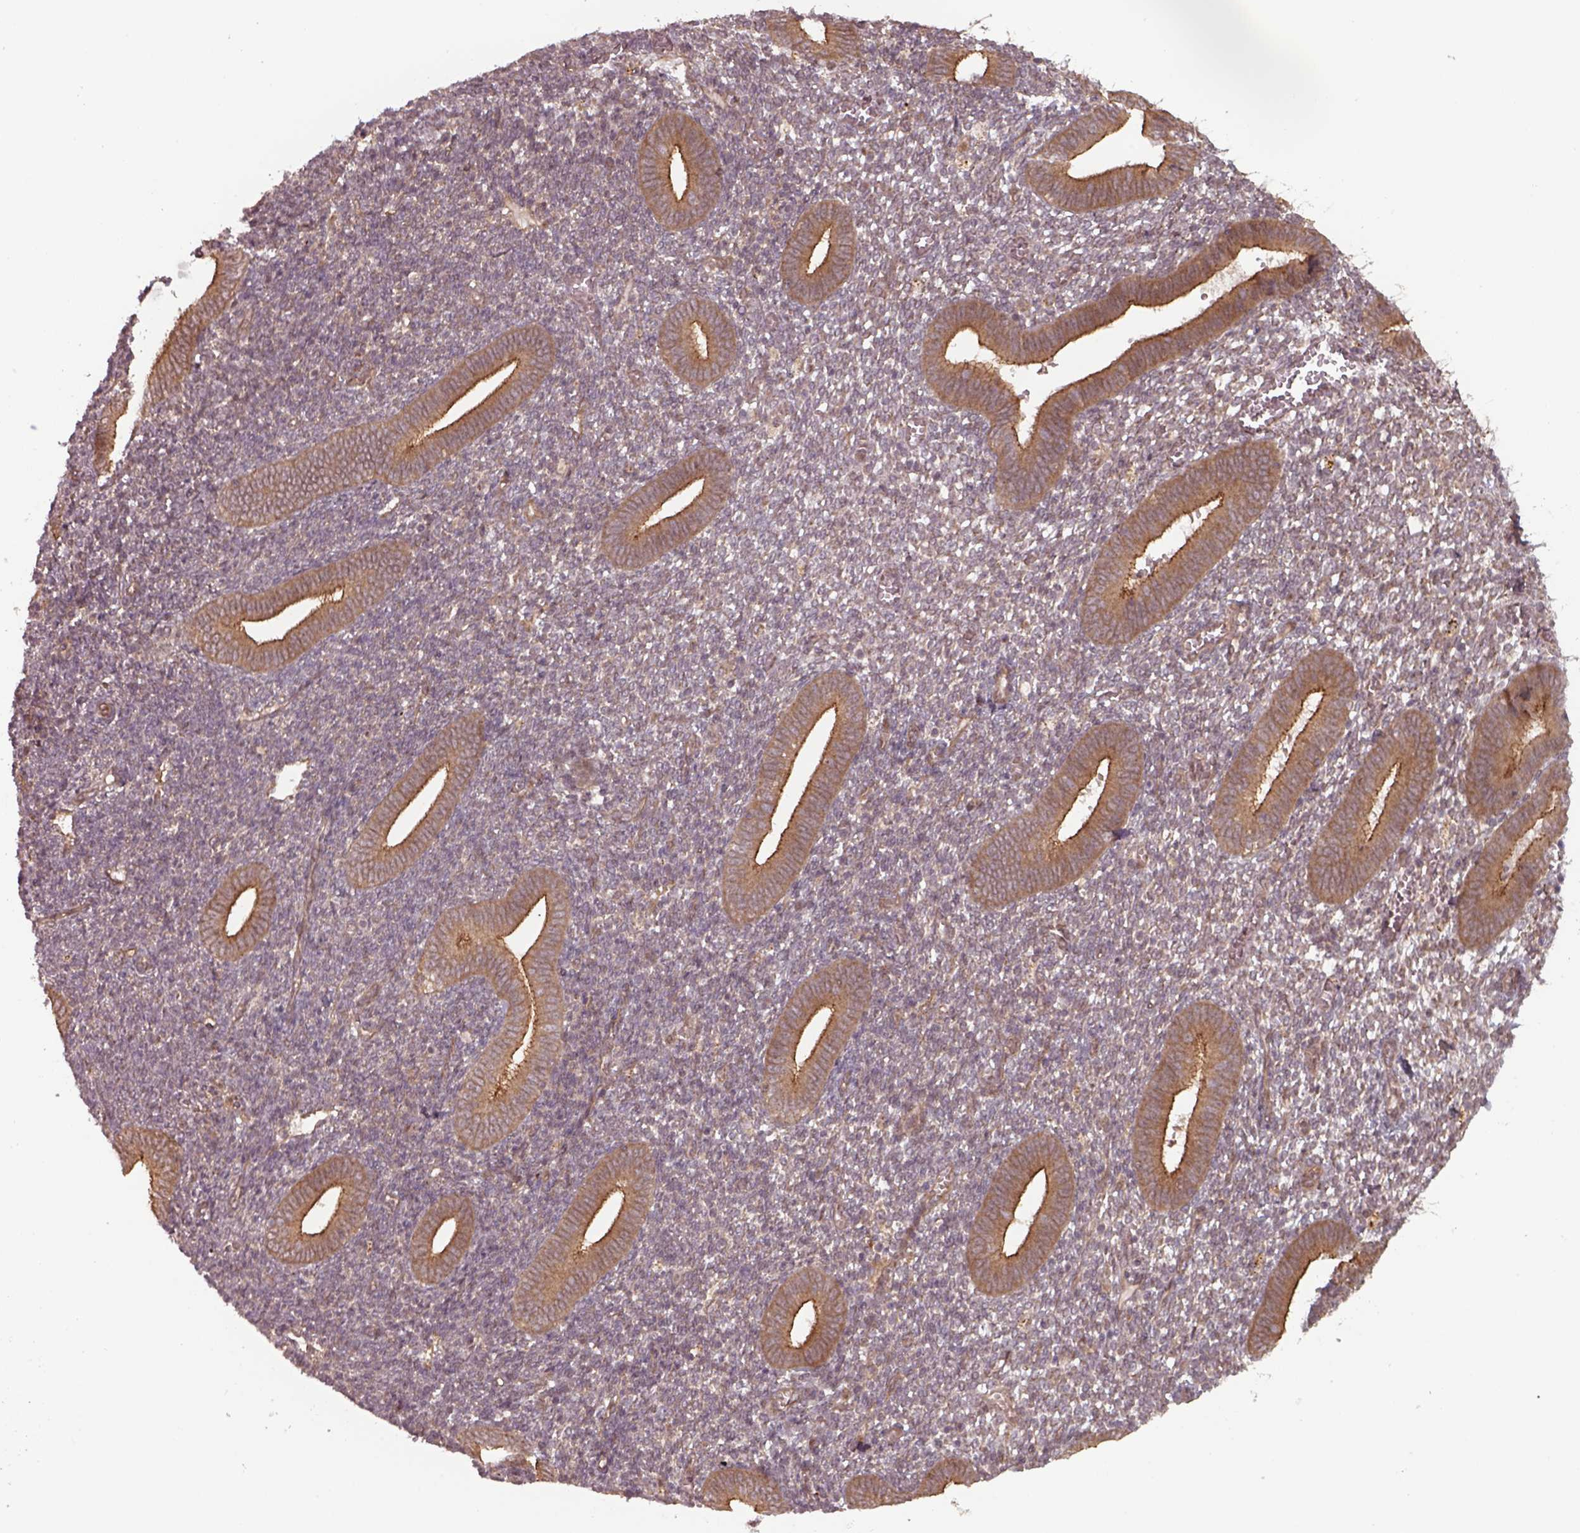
{"staining": {"intensity": "weak", "quantity": "<25%", "location": "cytoplasmic/membranous"}, "tissue": "endometrium", "cell_type": "Cells in endometrial stroma", "image_type": "normal", "snomed": [{"axis": "morphology", "description": "Normal tissue, NOS"}, {"axis": "topography", "description": "Endometrium"}], "caption": "Immunohistochemistry (IHC) image of normal human endometrium stained for a protein (brown), which displays no staining in cells in endometrial stroma. The staining is performed using DAB (3,3'-diaminobenzidine) brown chromogen with nuclei counter-stained in using hematoxylin.", "gene": "CHMP3", "patient": {"sex": "female", "age": 25}}